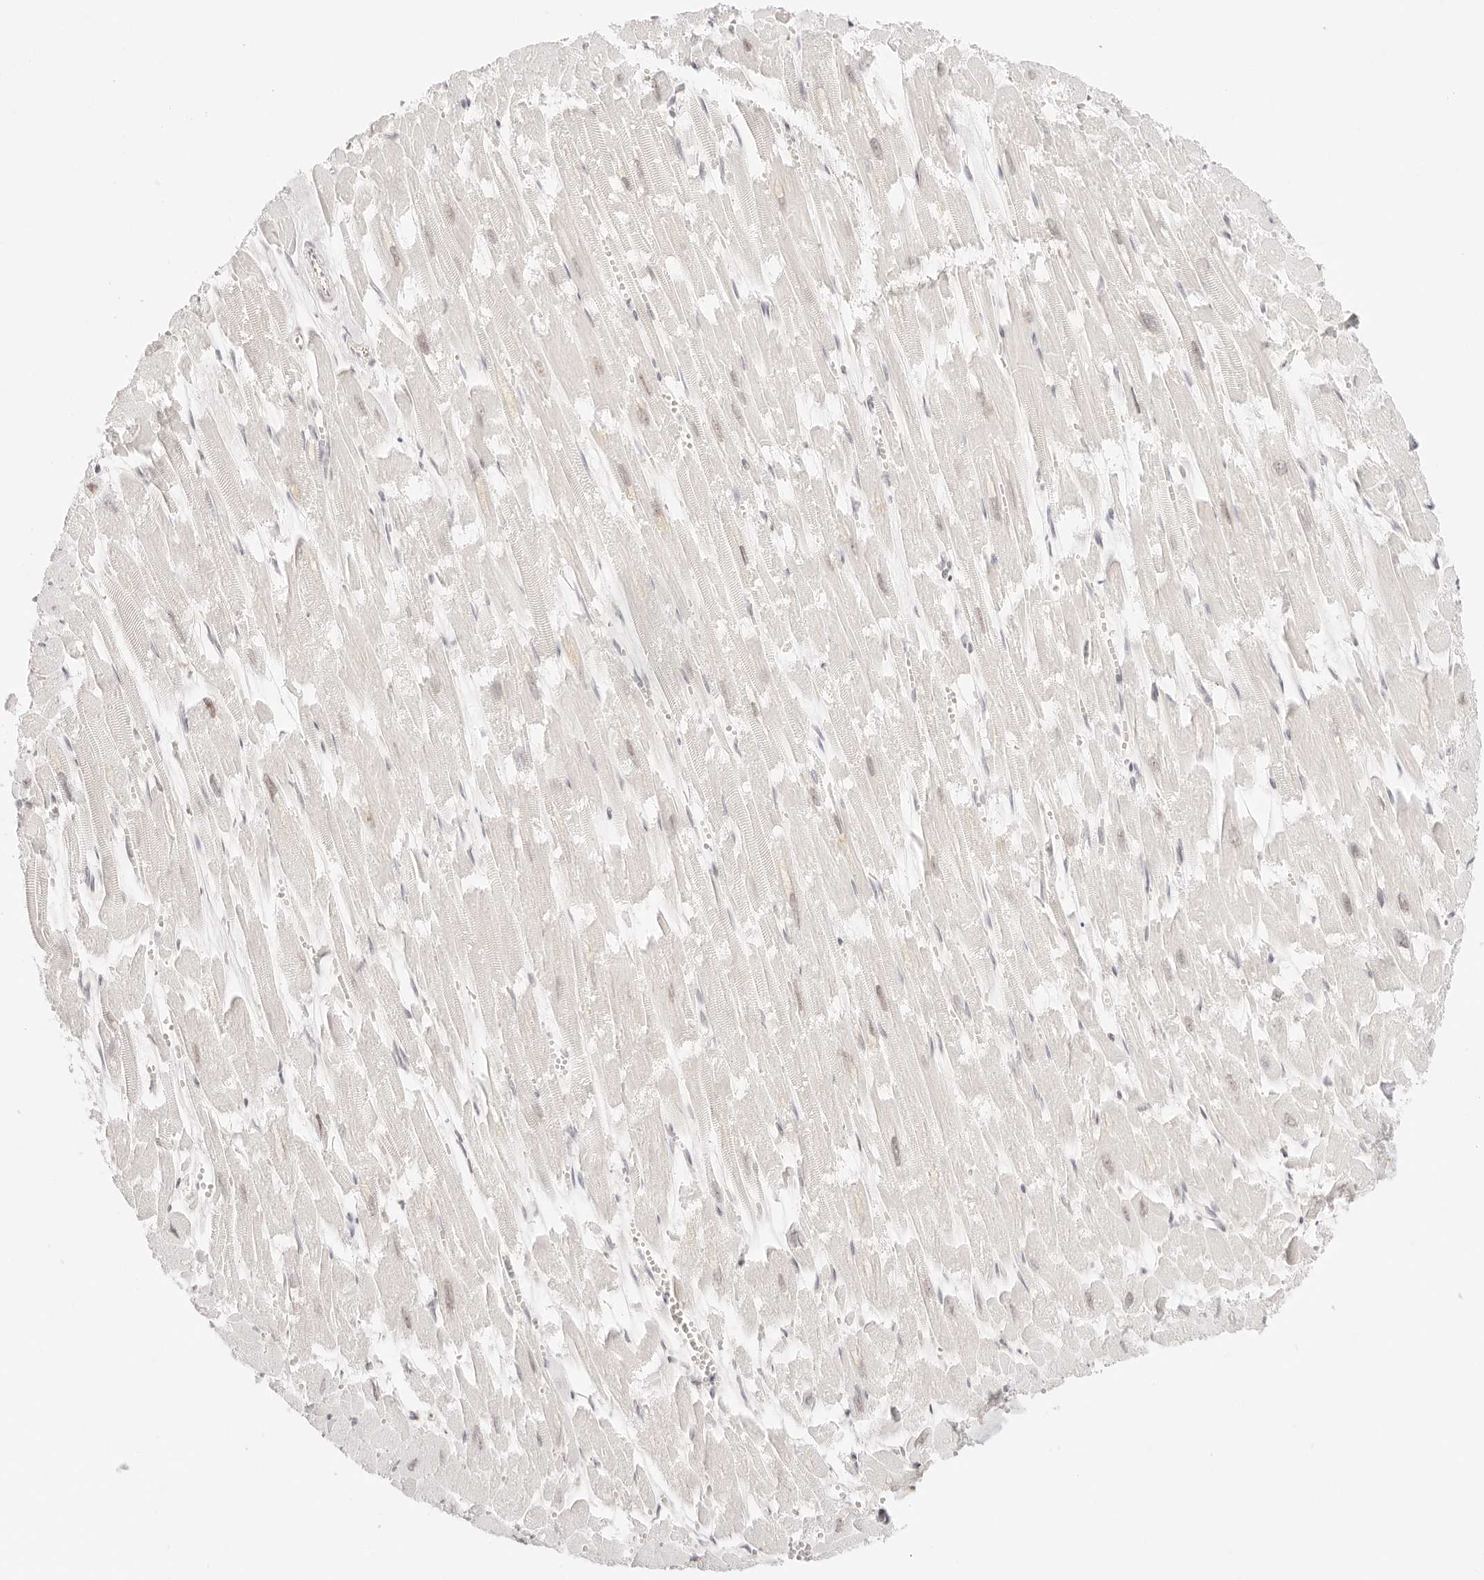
{"staining": {"intensity": "moderate", "quantity": "<25%", "location": "nuclear"}, "tissue": "heart muscle", "cell_type": "Cardiomyocytes", "image_type": "normal", "snomed": [{"axis": "morphology", "description": "Normal tissue, NOS"}, {"axis": "topography", "description": "Heart"}], "caption": "A brown stain shows moderate nuclear expression of a protein in cardiomyocytes of normal heart muscle. Nuclei are stained in blue.", "gene": "ZC3H11A", "patient": {"sex": "male", "age": 54}}